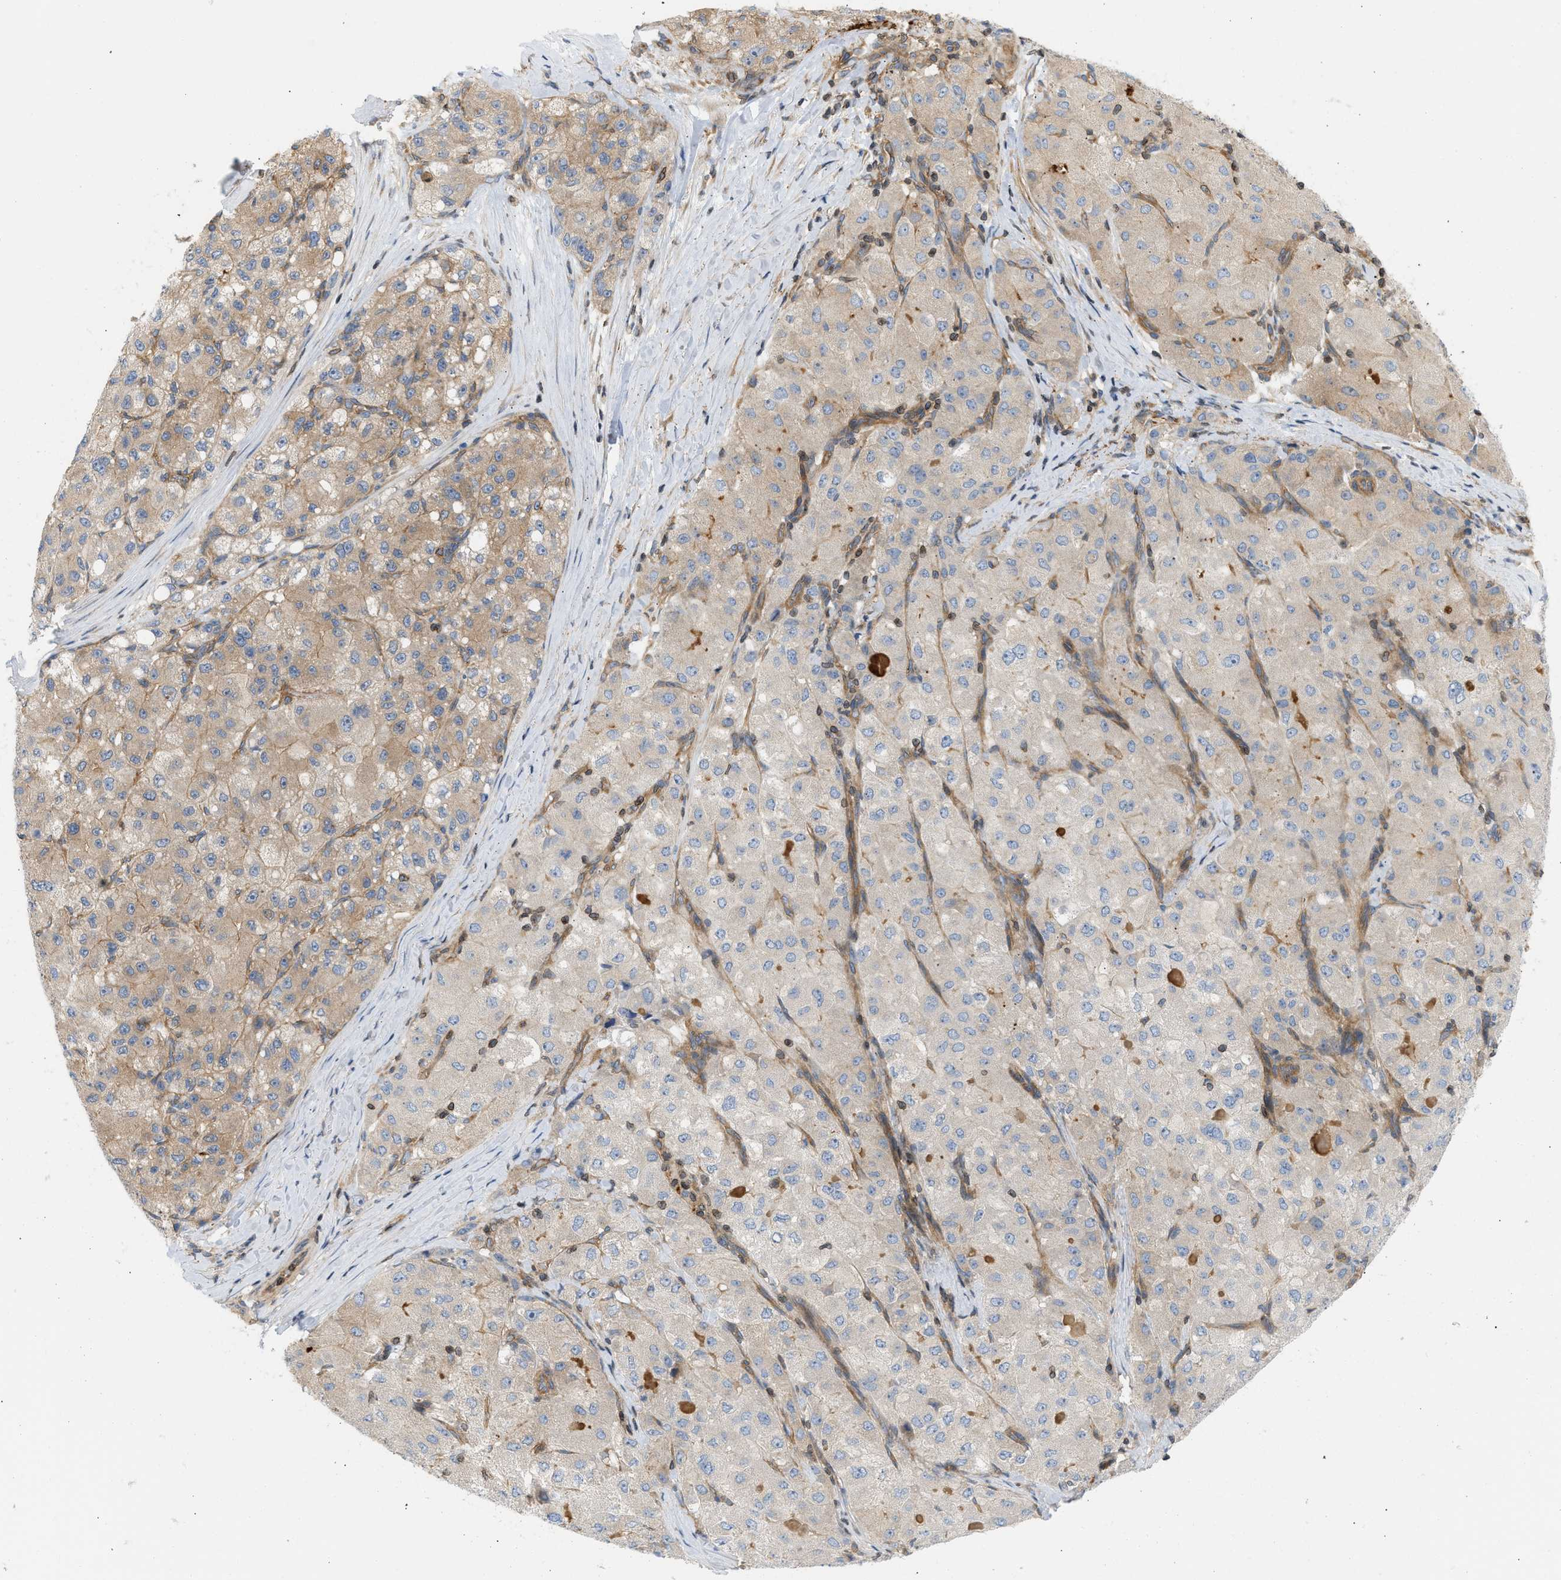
{"staining": {"intensity": "weak", "quantity": "25%-75%", "location": "cytoplasmic/membranous"}, "tissue": "liver cancer", "cell_type": "Tumor cells", "image_type": "cancer", "snomed": [{"axis": "morphology", "description": "Carcinoma, Hepatocellular, NOS"}, {"axis": "topography", "description": "Liver"}], "caption": "Immunohistochemical staining of human liver cancer (hepatocellular carcinoma) shows low levels of weak cytoplasmic/membranous protein expression in approximately 25%-75% of tumor cells.", "gene": "STRN", "patient": {"sex": "male", "age": 80}}